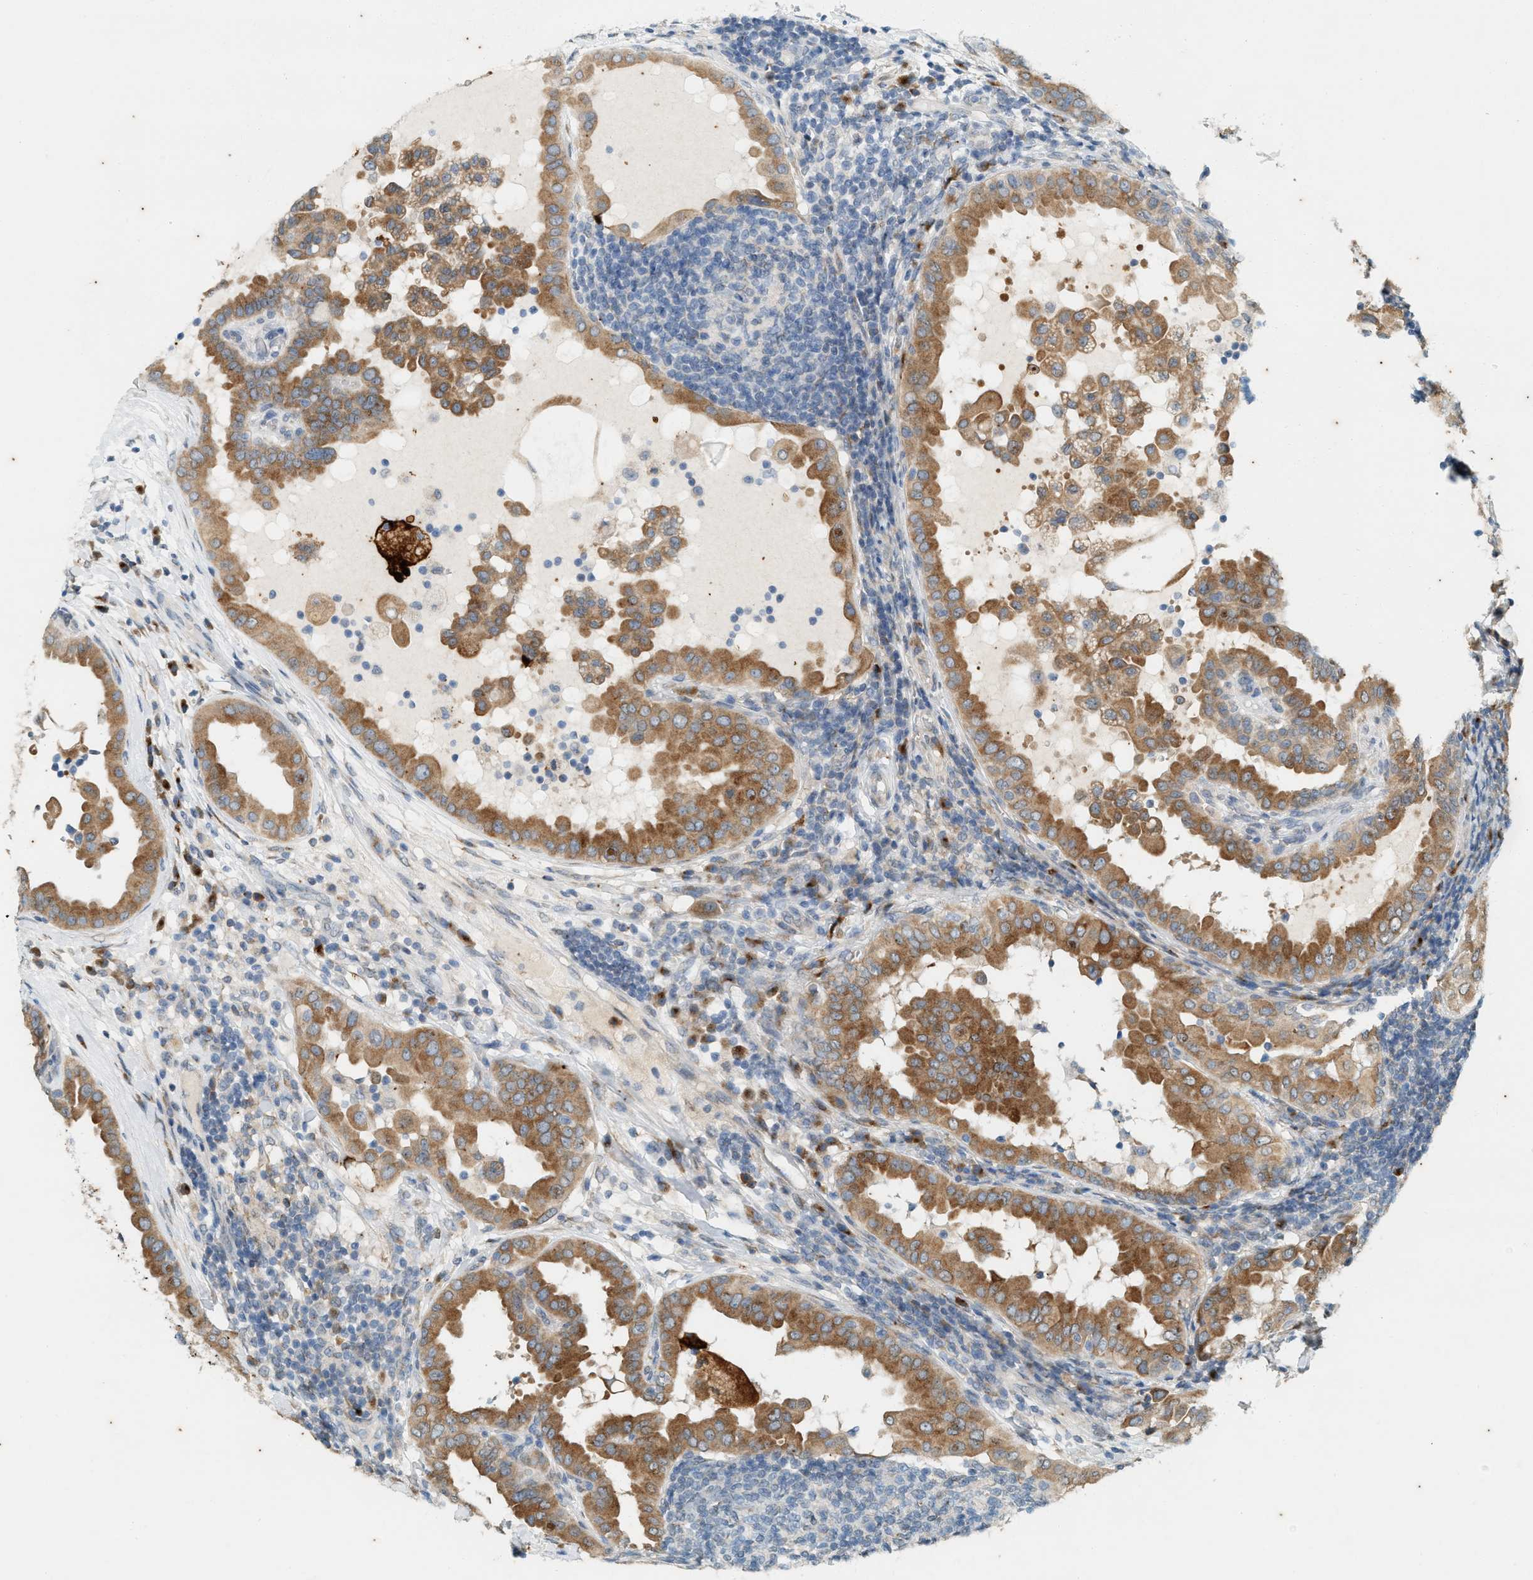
{"staining": {"intensity": "strong", "quantity": ">75%", "location": "cytoplasmic/membranous"}, "tissue": "thyroid cancer", "cell_type": "Tumor cells", "image_type": "cancer", "snomed": [{"axis": "morphology", "description": "Papillary adenocarcinoma, NOS"}, {"axis": "topography", "description": "Thyroid gland"}], "caption": "The micrograph reveals staining of papillary adenocarcinoma (thyroid), revealing strong cytoplasmic/membranous protein expression (brown color) within tumor cells. (Stains: DAB in brown, nuclei in blue, Microscopy: brightfield microscopy at high magnification).", "gene": "CHPF2", "patient": {"sex": "male", "age": 33}}